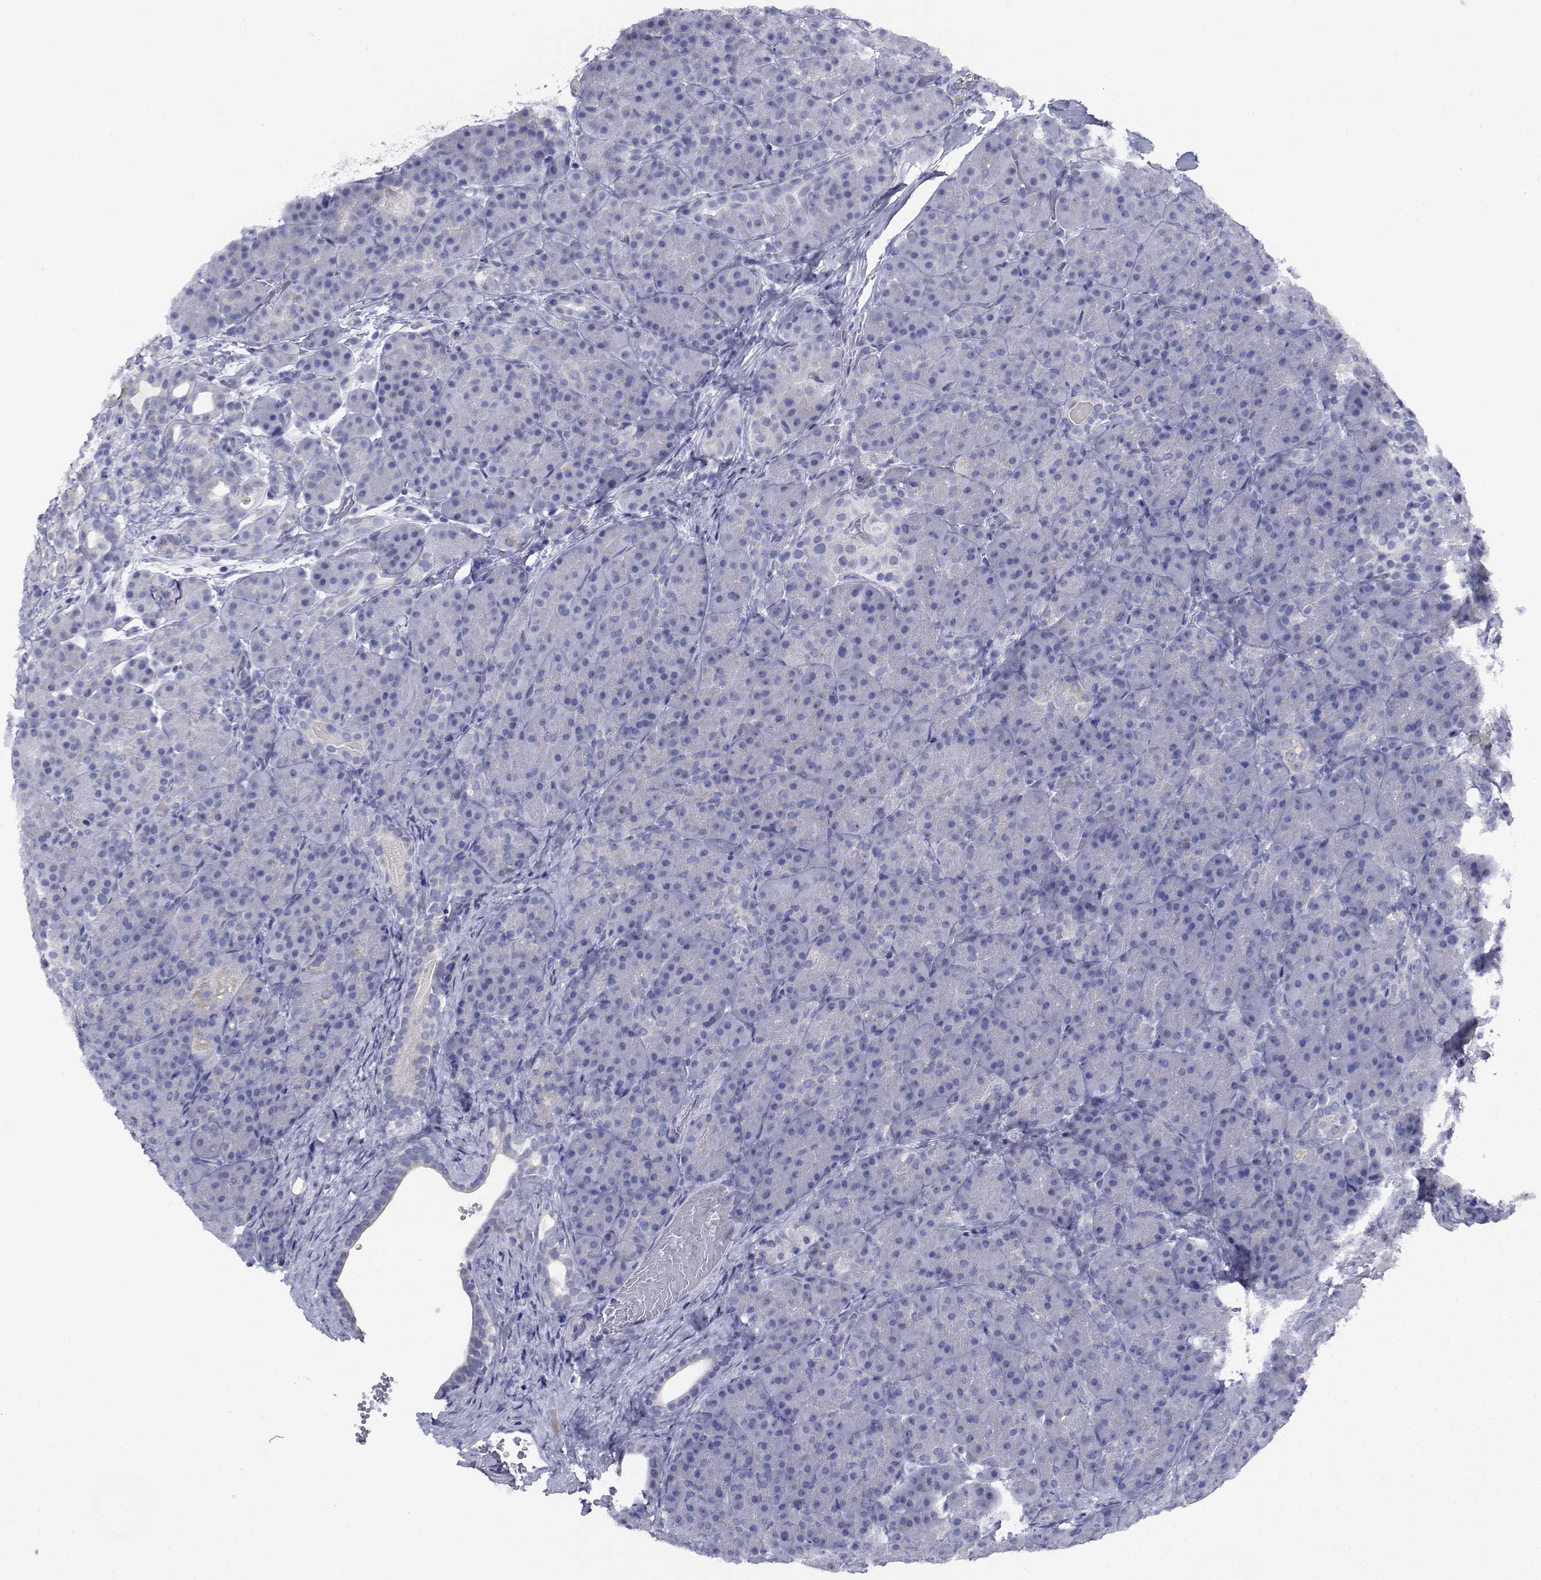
{"staining": {"intensity": "negative", "quantity": "none", "location": "none"}, "tissue": "pancreas", "cell_type": "Exocrine glandular cells", "image_type": "normal", "snomed": [{"axis": "morphology", "description": "Normal tissue, NOS"}, {"axis": "topography", "description": "Pancreas"}], "caption": "Immunohistochemistry (IHC) of unremarkable human pancreas exhibits no expression in exocrine glandular cells.", "gene": "CDHR3", "patient": {"sex": "male", "age": 57}}